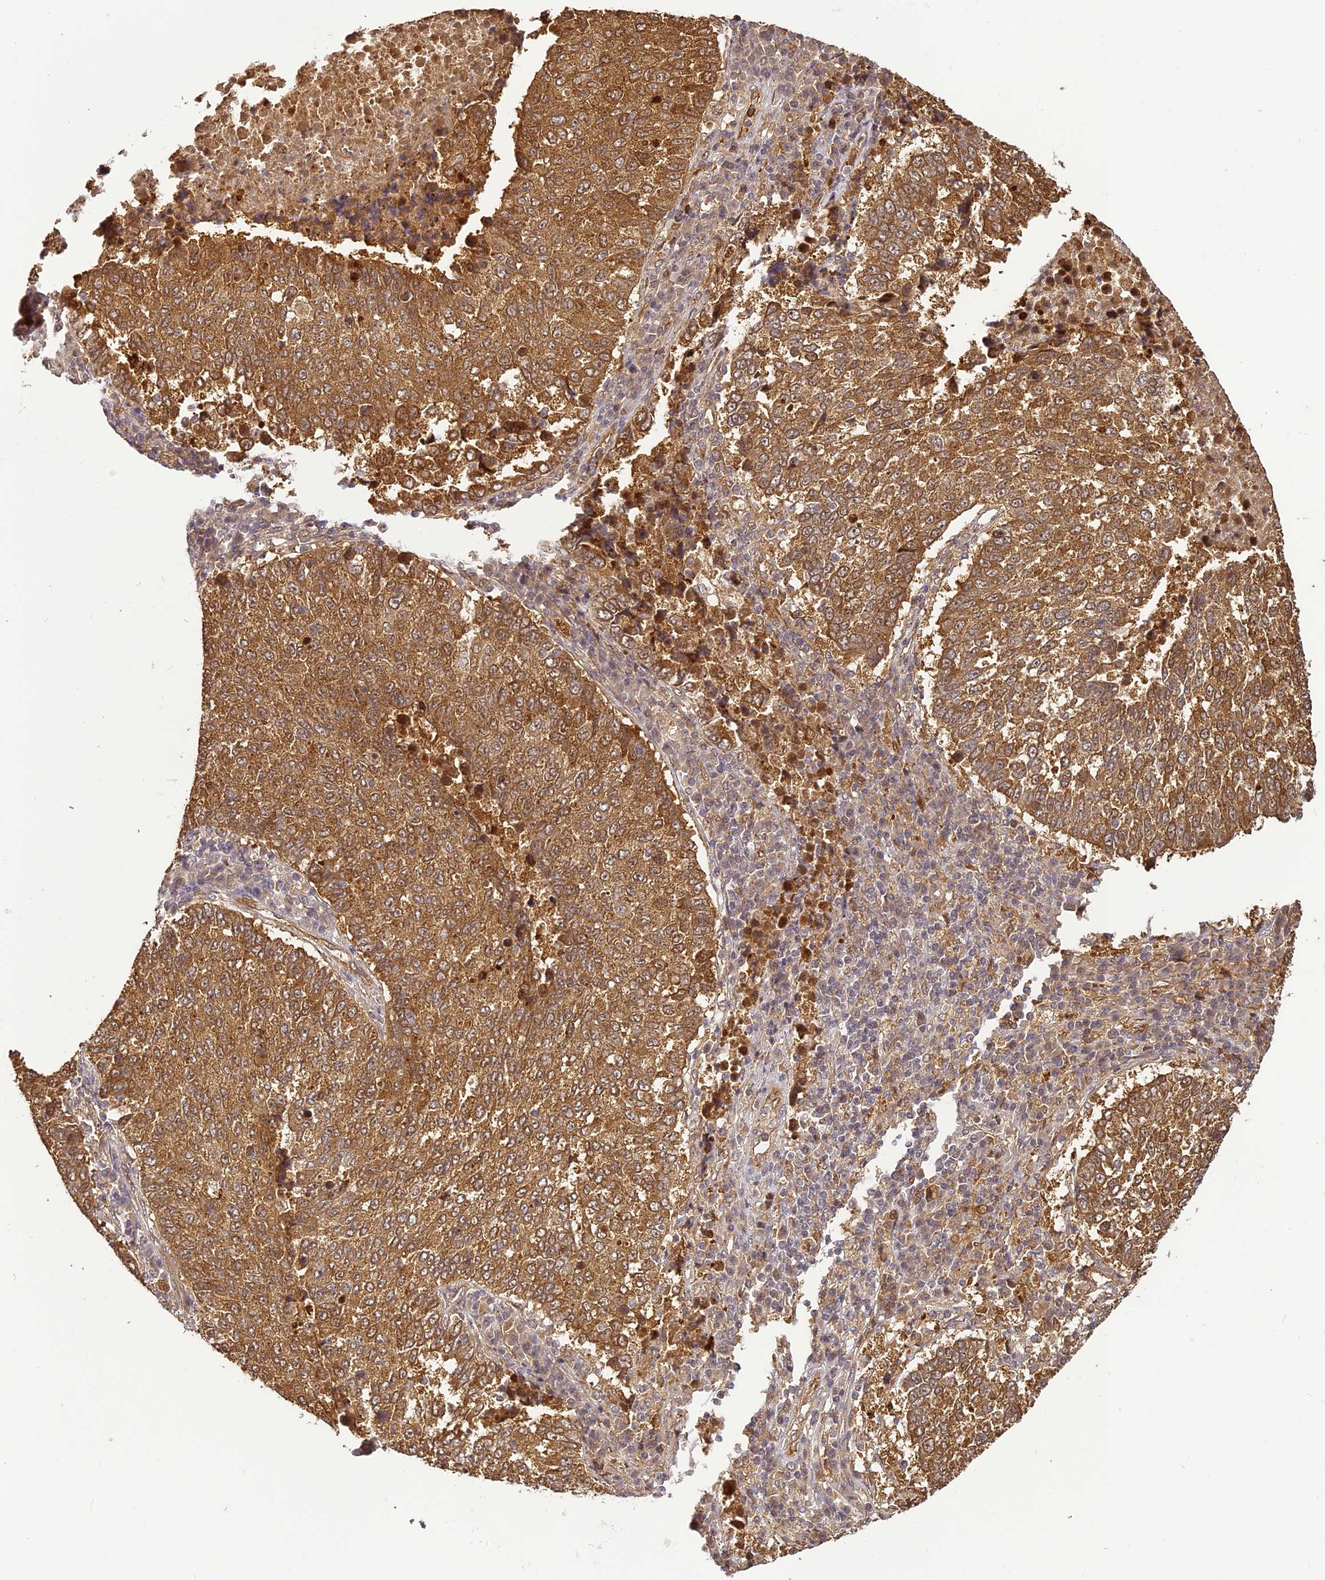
{"staining": {"intensity": "moderate", "quantity": ">75%", "location": "cytoplasmic/membranous"}, "tissue": "lung cancer", "cell_type": "Tumor cells", "image_type": "cancer", "snomed": [{"axis": "morphology", "description": "Squamous cell carcinoma, NOS"}, {"axis": "topography", "description": "Lung"}], "caption": "An immunohistochemistry (IHC) micrograph of neoplastic tissue is shown. Protein staining in brown highlights moderate cytoplasmic/membranous positivity in lung cancer (squamous cell carcinoma) within tumor cells.", "gene": "BCDIN3D", "patient": {"sex": "male", "age": 73}}